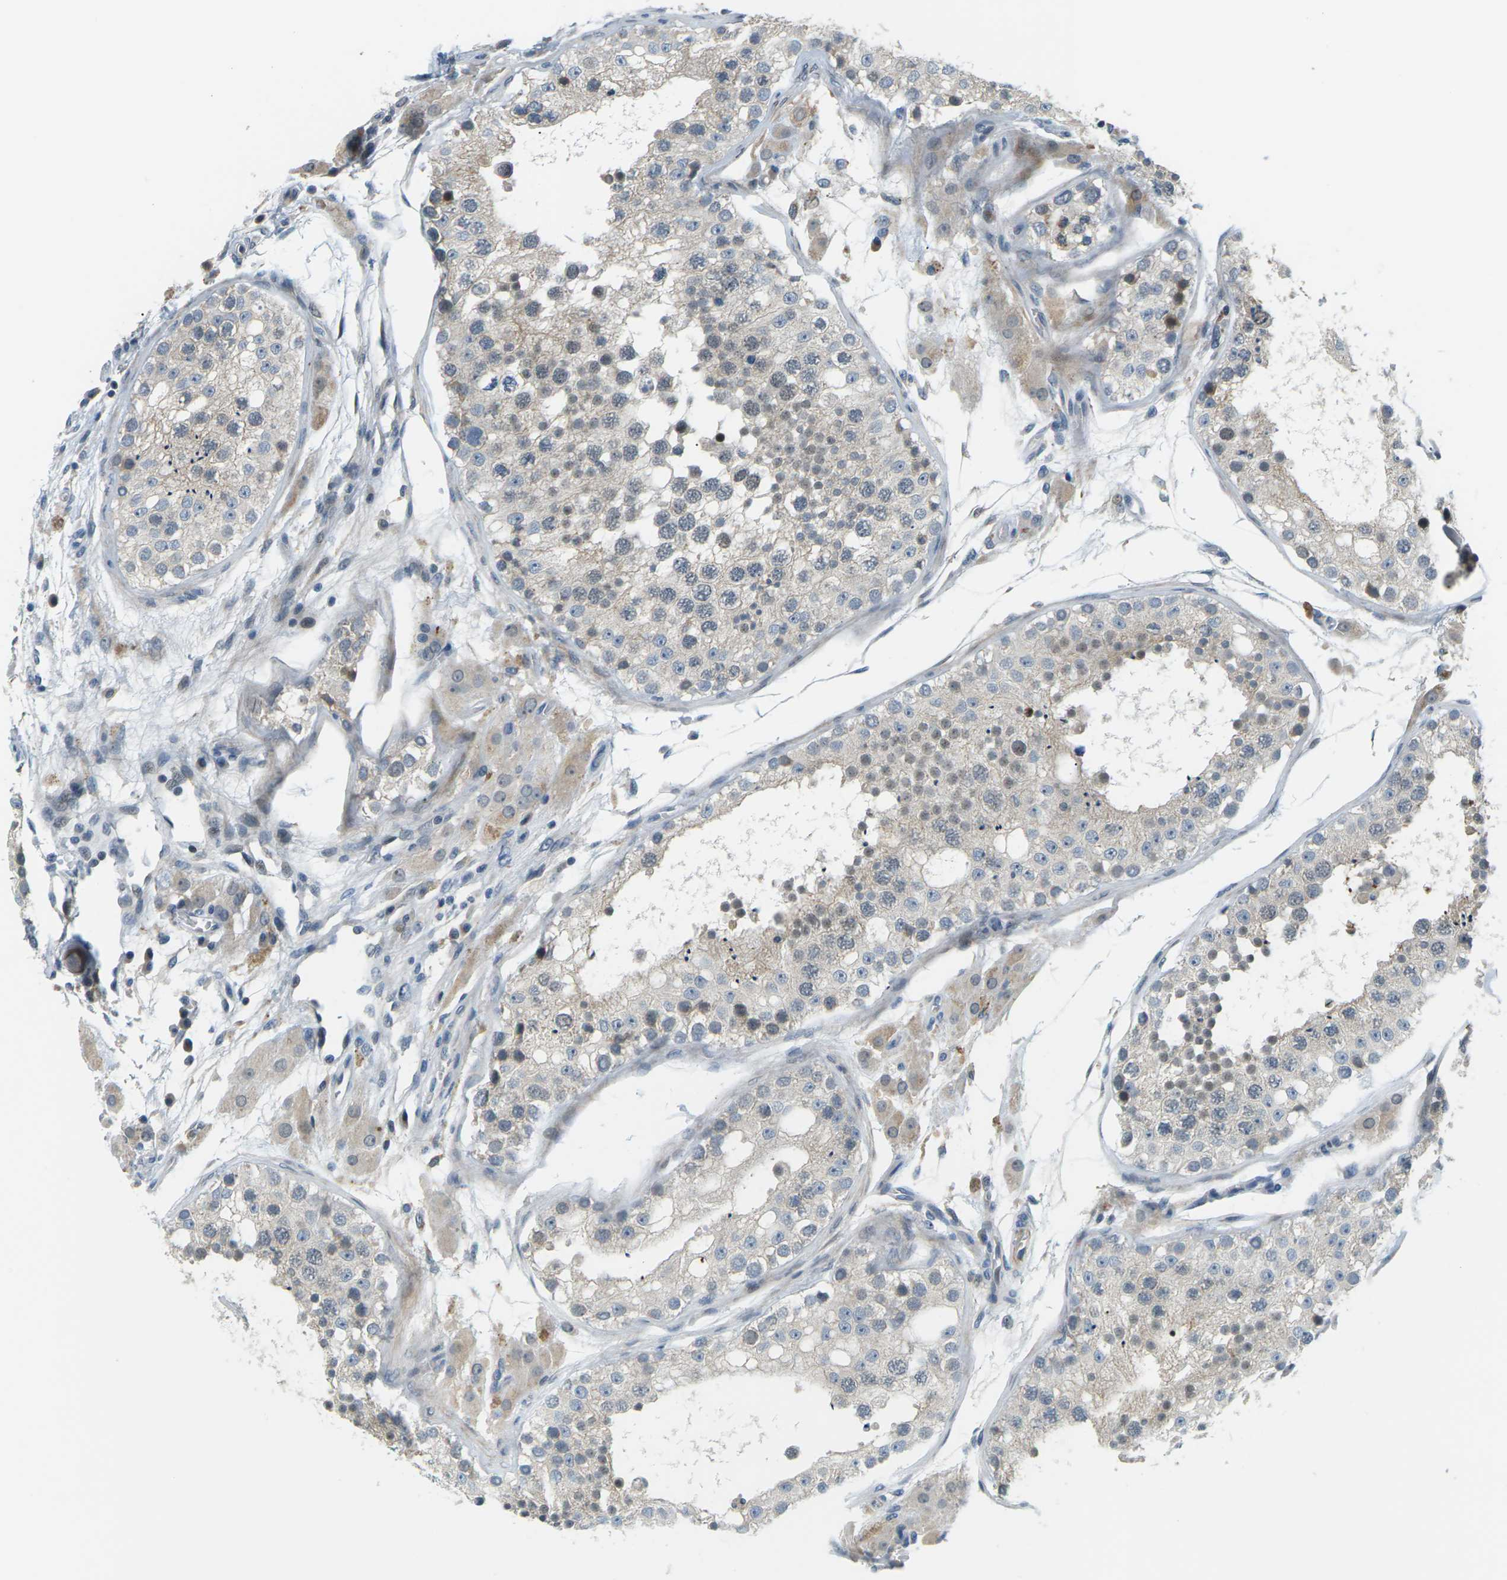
{"staining": {"intensity": "weak", "quantity": "25%-75%", "location": "cytoplasmic/membranous"}, "tissue": "testis", "cell_type": "Cells in seminiferous ducts", "image_type": "normal", "snomed": [{"axis": "morphology", "description": "Normal tissue, NOS"}, {"axis": "topography", "description": "Testis"}], "caption": "Testis stained with a brown dye demonstrates weak cytoplasmic/membranous positive staining in approximately 25%-75% of cells in seminiferous ducts.", "gene": "SLC13A3", "patient": {"sex": "male", "age": 26}}